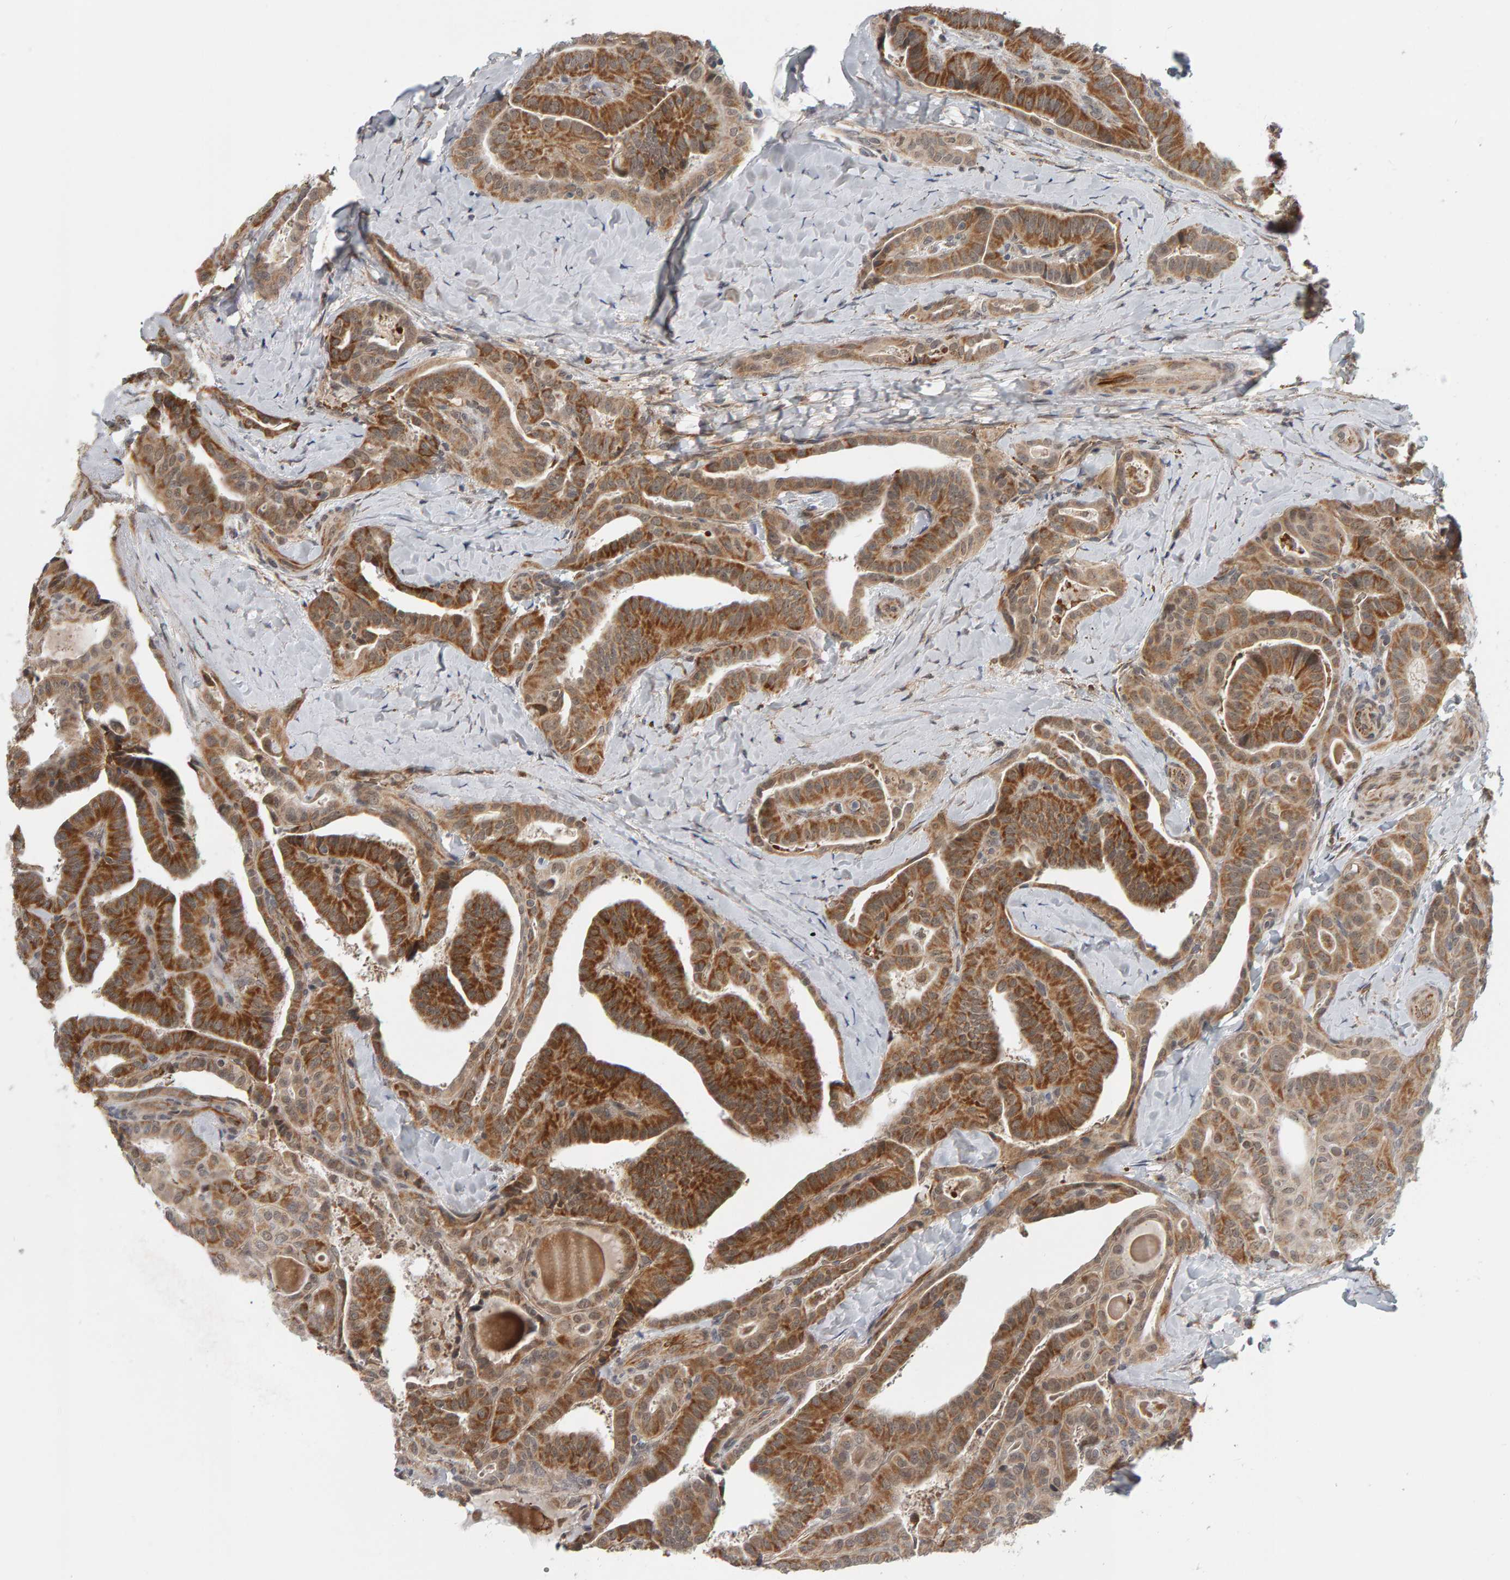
{"staining": {"intensity": "strong", "quantity": ">75%", "location": "cytoplasmic/membranous"}, "tissue": "thyroid cancer", "cell_type": "Tumor cells", "image_type": "cancer", "snomed": [{"axis": "morphology", "description": "Papillary adenocarcinoma, NOS"}, {"axis": "topography", "description": "Thyroid gland"}], "caption": "Protein analysis of thyroid cancer (papillary adenocarcinoma) tissue exhibits strong cytoplasmic/membranous expression in about >75% of tumor cells. Using DAB (brown) and hematoxylin (blue) stains, captured at high magnification using brightfield microscopy.", "gene": "DAP3", "patient": {"sex": "male", "age": 77}}